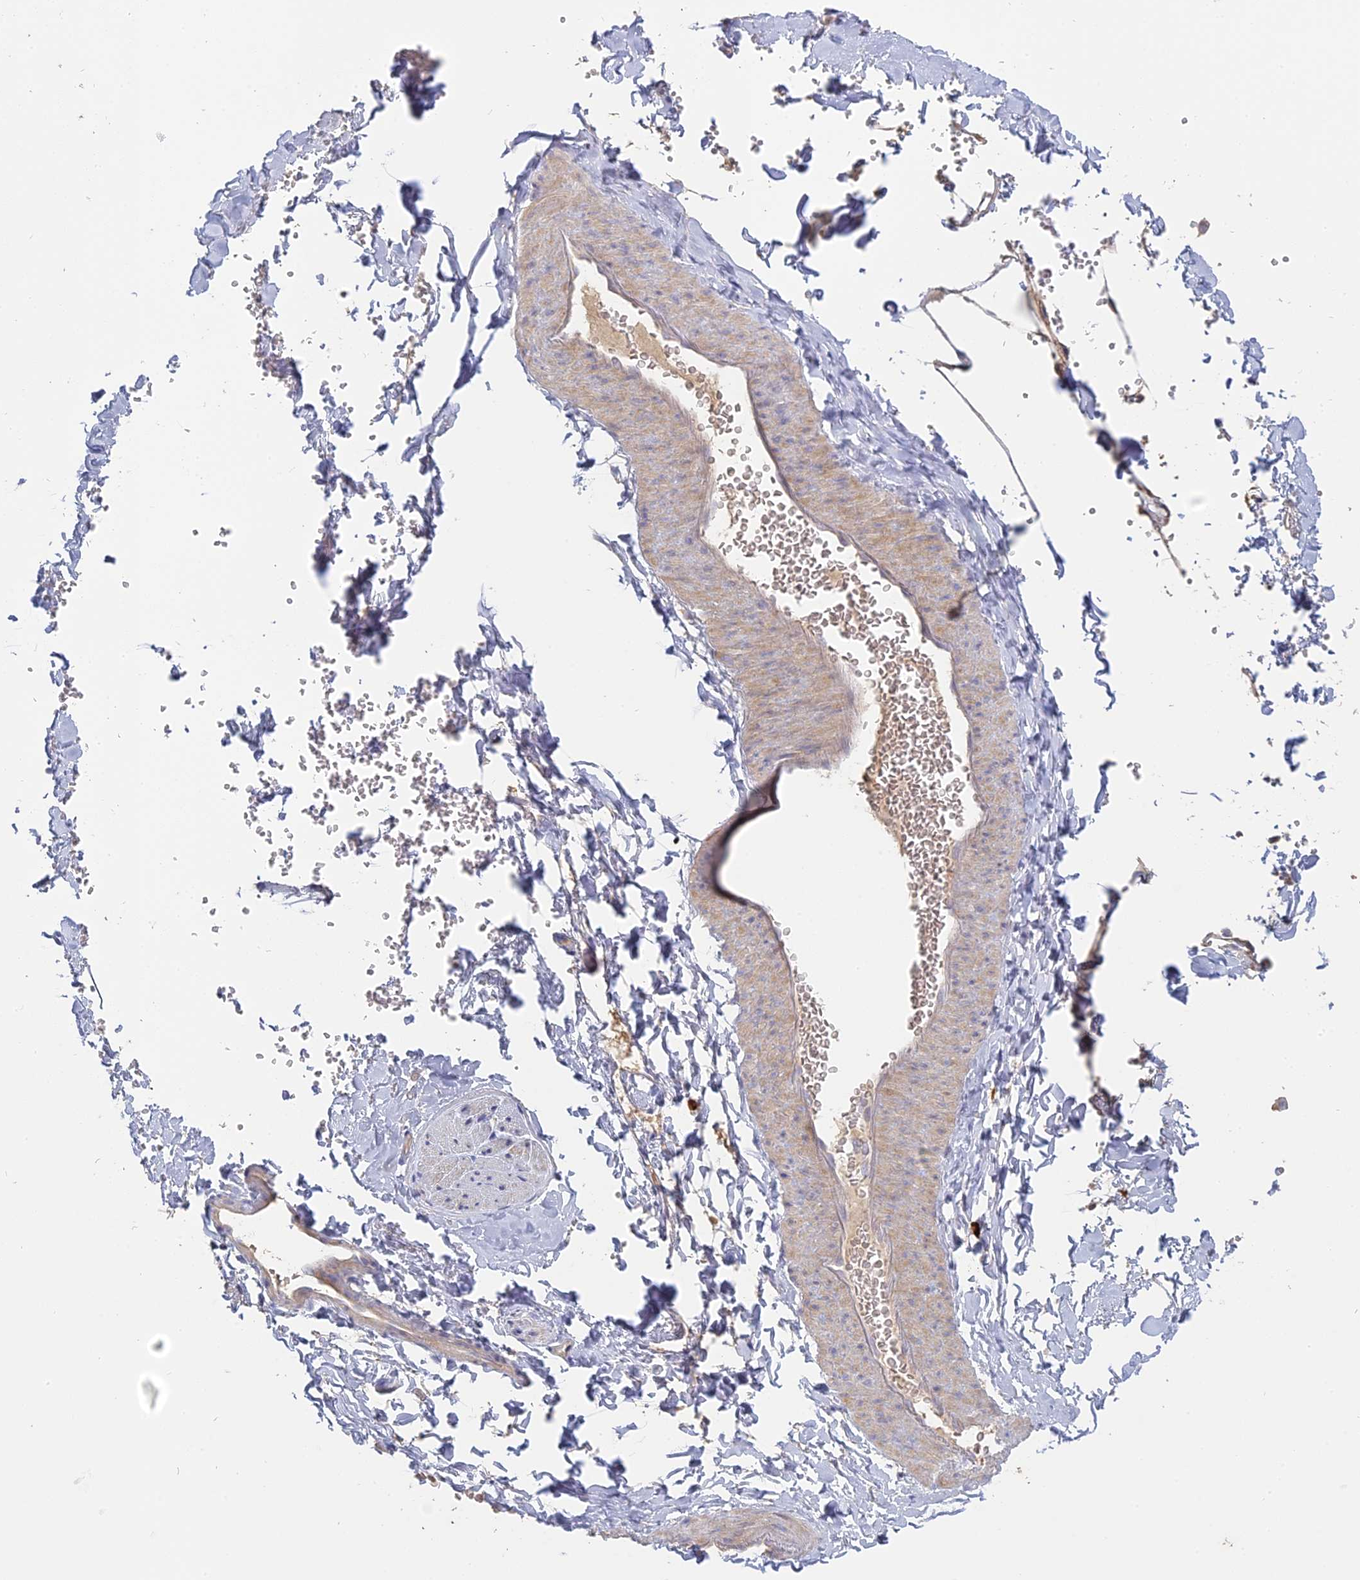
{"staining": {"intensity": "weak", "quantity": "<25%", "location": "cytoplasmic/membranous"}, "tissue": "adipose tissue", "cell_type": "Adipocytes", "image_type": "normal", "snomed": [{"axis": "morphology", "description": "Normal tissue, NOS"}, {"axis": "topography", "description": "Gallbladder"}, {"axis": "topography", "description": "Peripheral nerve tissue"}], "caption": "A high-resolution photomicrograph shows IHC staining of normal adipose tissue, which exhibits no significant staining in adipocytes.", "gene": "SFT2D2", "patient": {"sex": "male", "age": 38}}